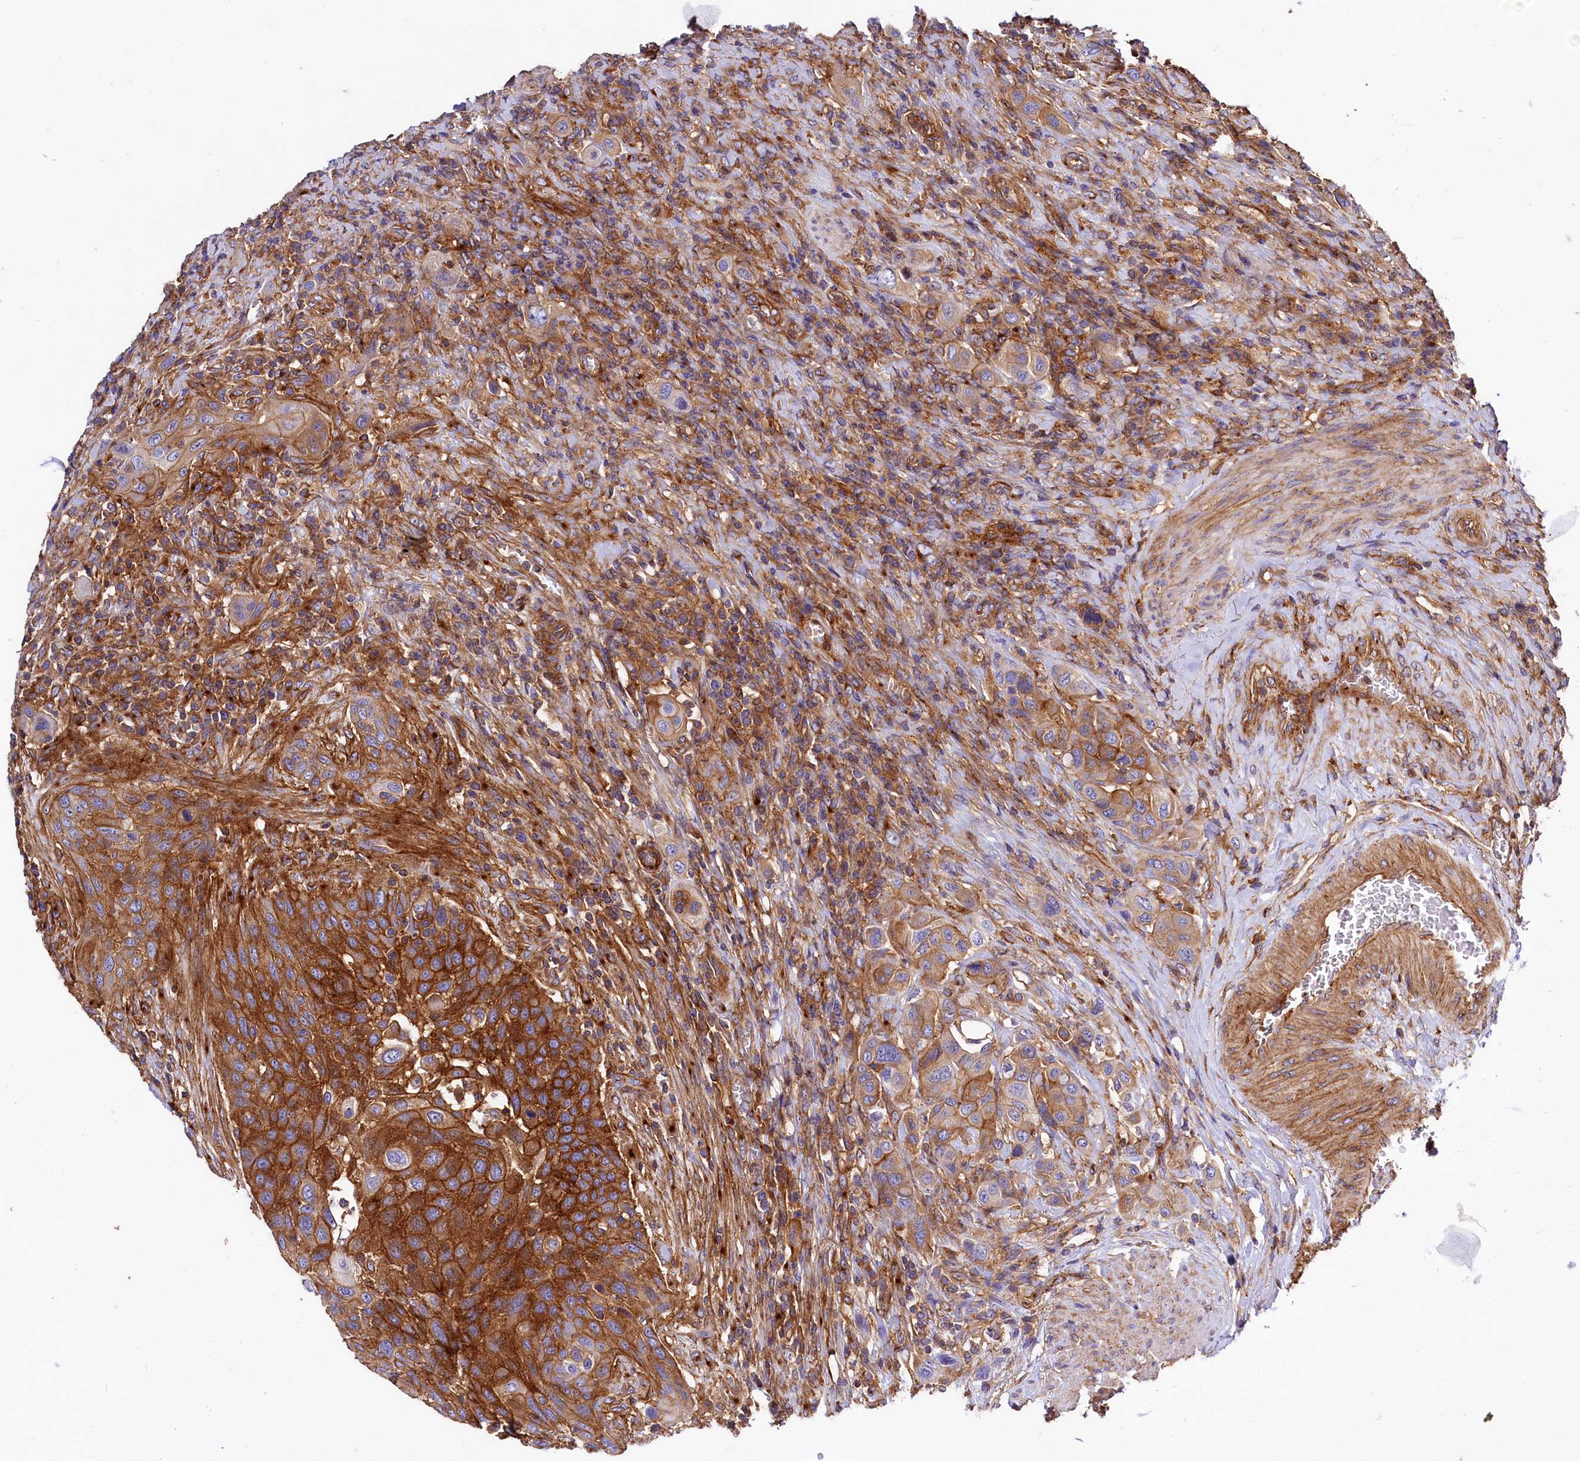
{"staining": {"intensity": "strong", "quantity": ">75%", "location": "cytoplasmic/membranous"}, "tissue": "urothelial cancer", "cell_type": "Tumor cells", "image_type": "cancer", "snomed": [{"axis": "morphology", "description": "Urothelial carcinoma, High grade"}, {"axis": "topography", "description": "Urinary bladder"}], "caption": "Urothelial cancer stained for a protein (brown) shows strong cytoplasmic/membranous positive staining in approximately >75% of tumor cells.", "gene": "ANO6", "patient": {"sex": "male", "age": 50}}